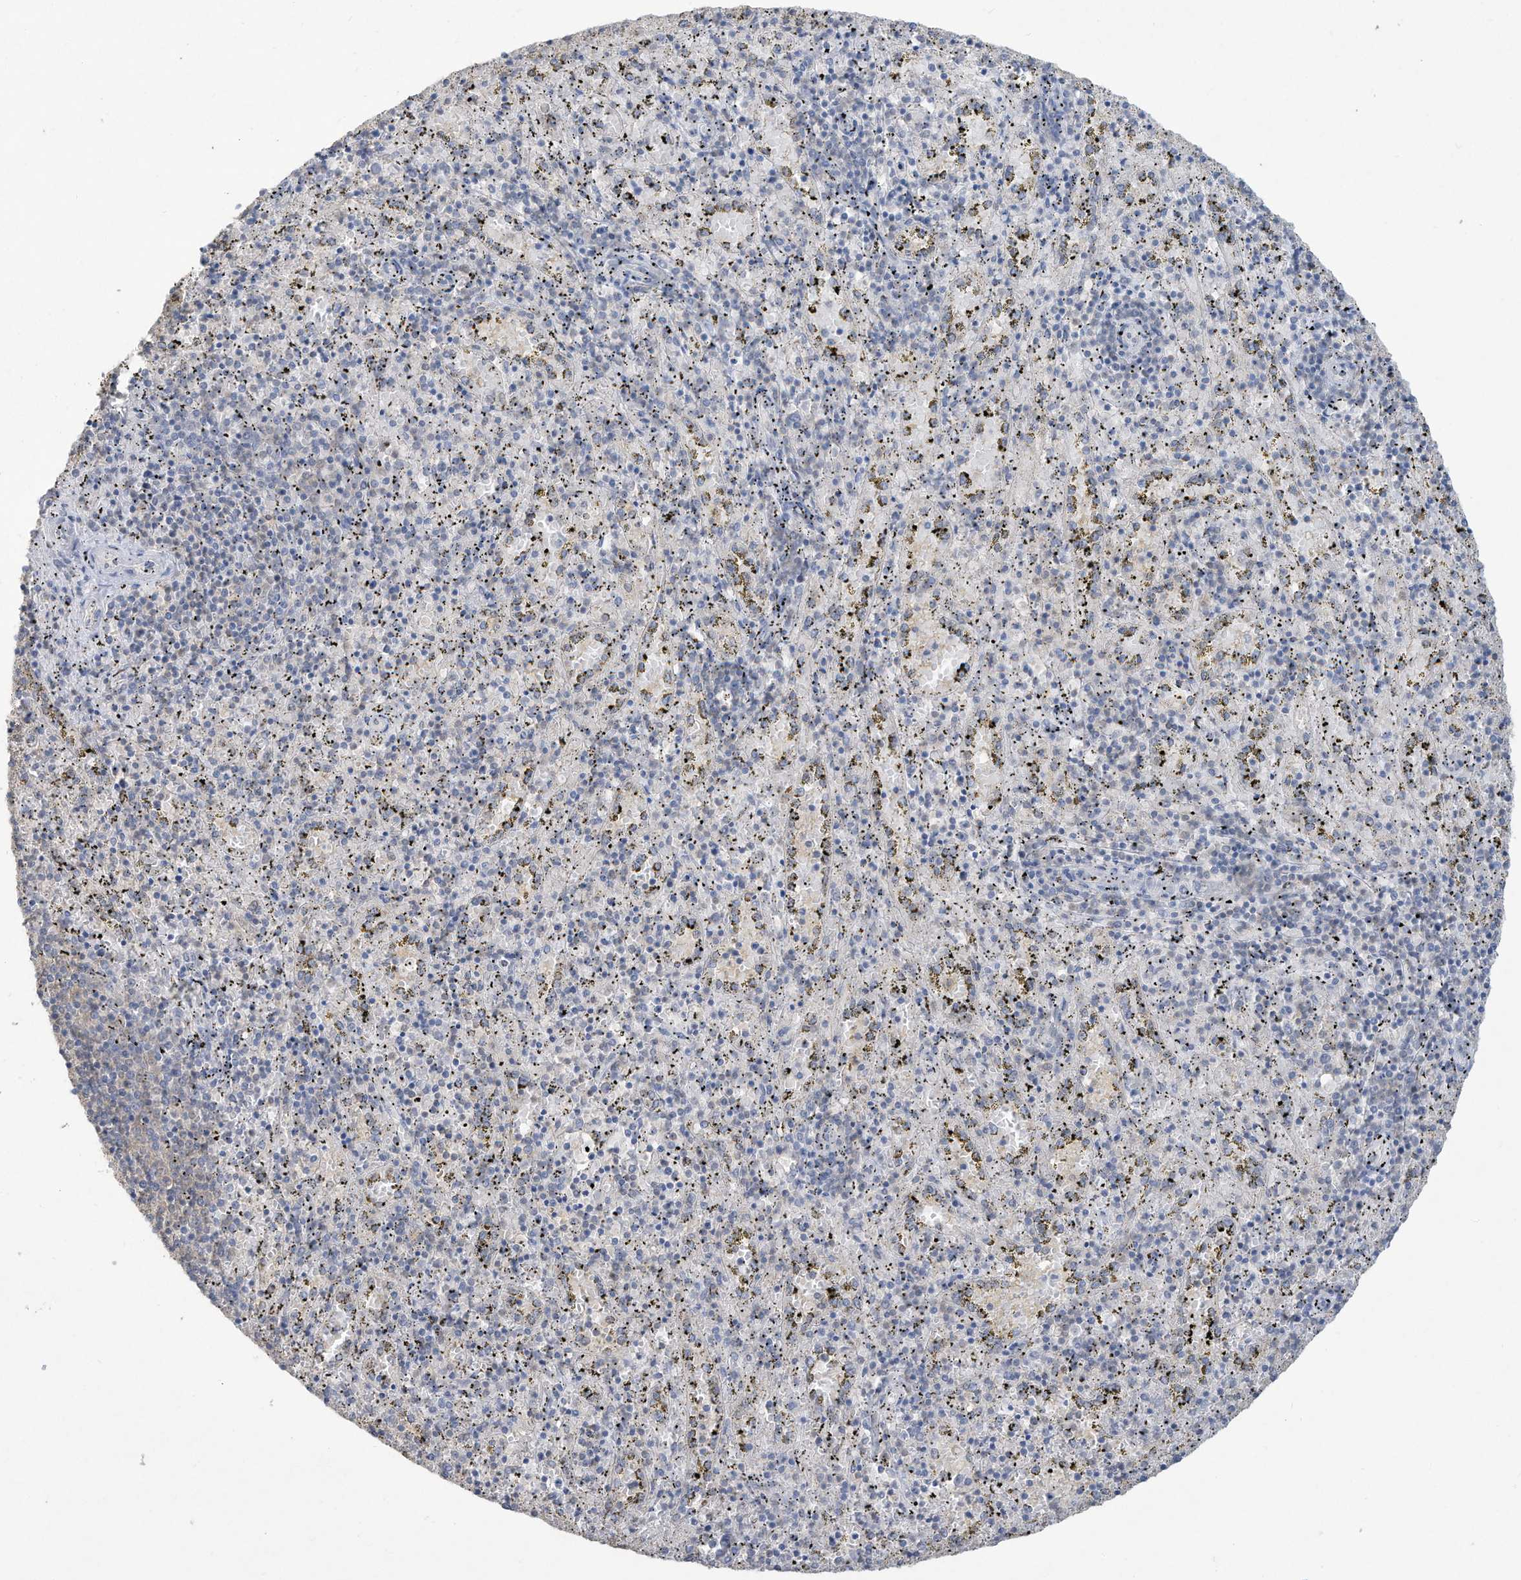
{"staining": {"intensity": "weak", "quantity": "<25%", "location": "cytoplasmic/membranous"}, "tissue": "spleen", "cell_type": "Cells in red pulp", "image_type": "normal", "snomed": [{"axis": "morphology", "description": "Normal tissue, NOS"}, {"axis": "topography", "description": "Spleen"}], "caption": "IHC histopathology image of normal spleen: human spleen stained with DAB (3,3'-diaminobenzidine) displays no significant protein expression in cells in red pulp.", "gene": "HAS3", "patient": {"sex": "male", "age": 11}}